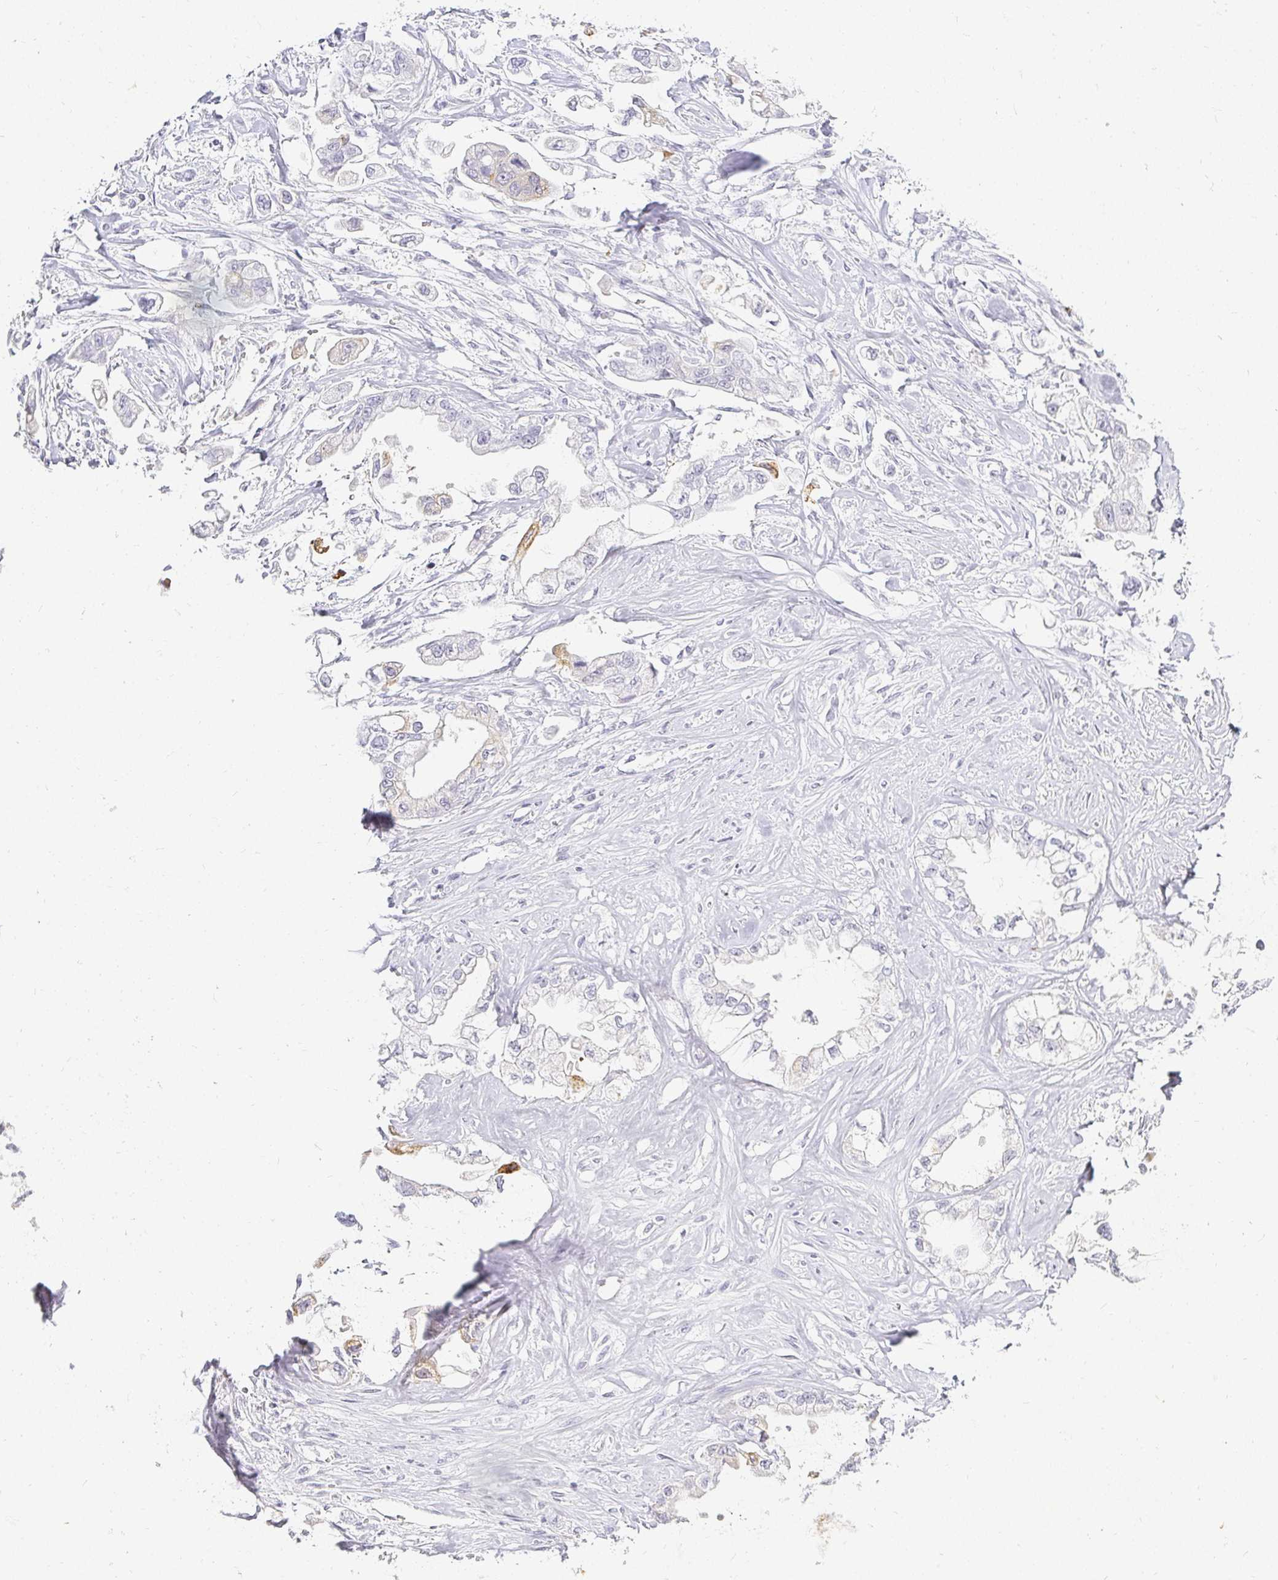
{"staining": {"intensity": "negative", "quantity": "none", "location": "none"}, "tissue": "stomach cancer", "cell_type": "Tumor cells", "image_type": "cancer", "snomed": [{"axis": "morphology", "description": "Adenocarcinoma, NOS"}, {"axis": "topography", "description": "Stomach"}], "caption": "This is a image of immunohistochemistry staining of stomach cancer, which shows no staining in tumor cells. (Immunohistochemistry (ihc), brightfield microscopy, high magnification).", "gene": "ACAN", "patient": {"sex": "male", "age": 62}}